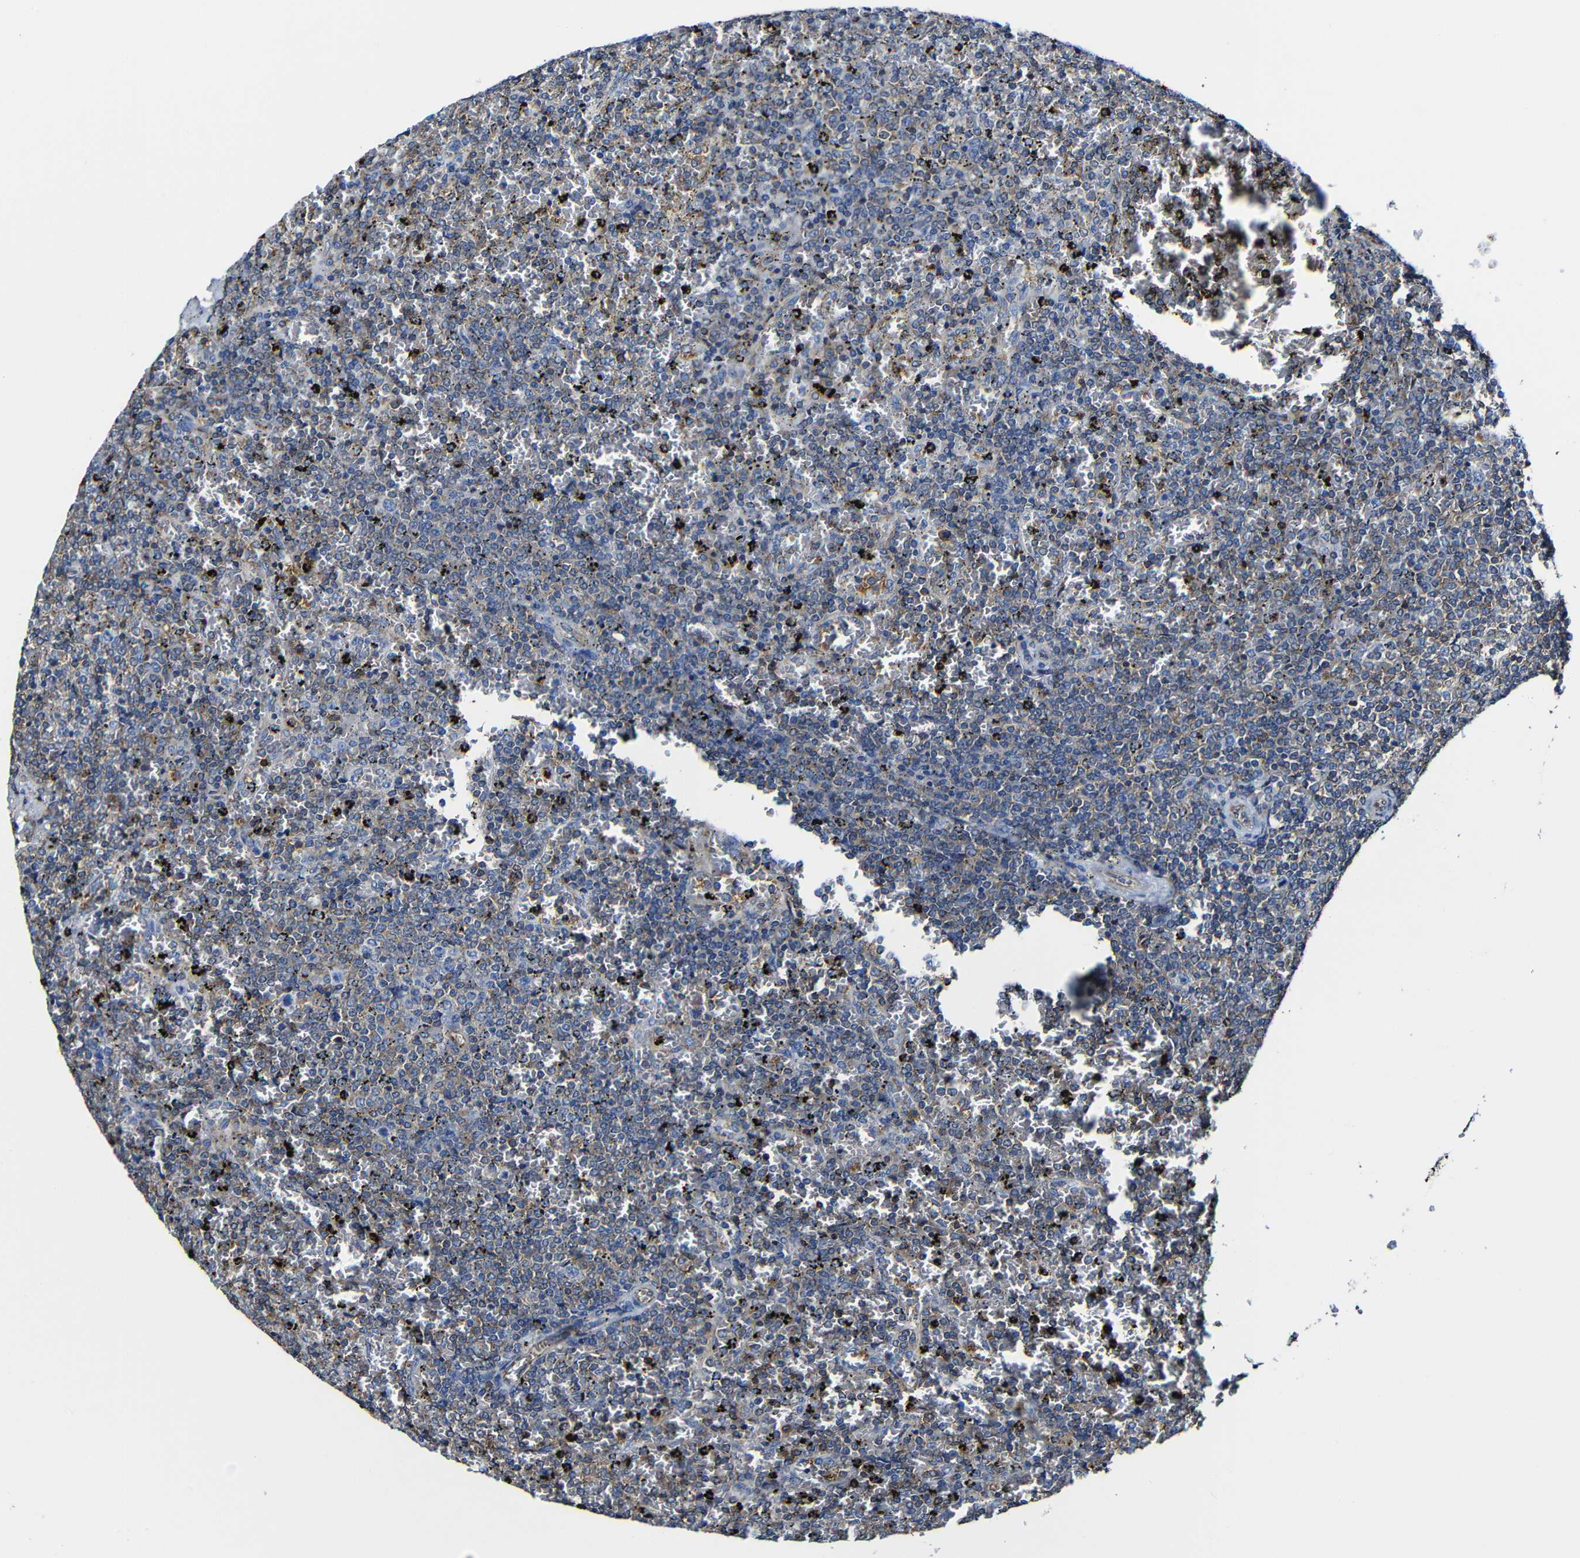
{"staining": {"intensity": "weak", "quantity": "25%-75%", "location": "cytoplasmic/membranous"}, "tissue": "lymphoma", "cell_type": "Tumor cells", "image_type": "cancer", "snomed": [{"axis": "morphology", "description": "Malignant lymphoma, non-Hodgkin's type, Low grade"}, {"axis": "topography", "description": "Spleen"}], "caption": "This image demonstrates immunohistochemistry (IHC) staining of lymphoma, with low weak cytoplasmic/membranous positivity in approximately 25%-75% of tumor cells.", "gene": "MSN", "patient": {"sex": "female", "age": 77}}